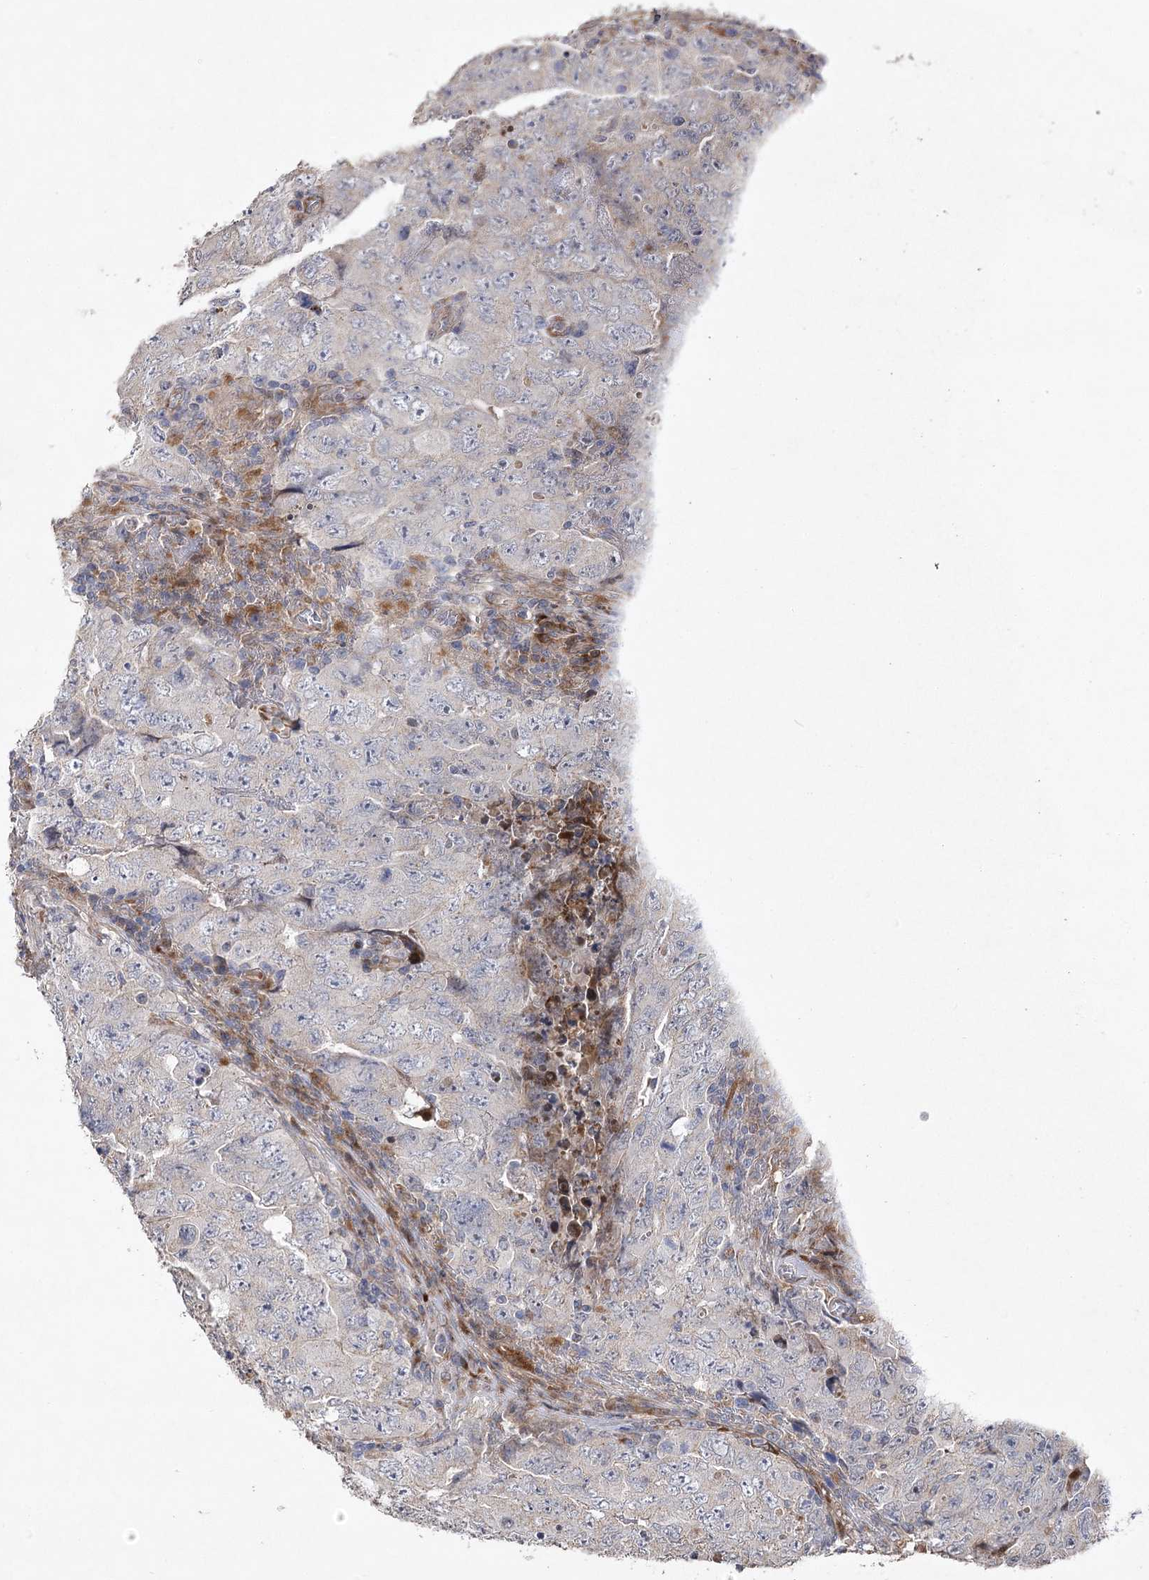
{"staining": {"intensity": "negative", "quantity": "none", "location": "none"}, "tissue": "testis cancer", "cell_type": "Tumor cells", "image_type": "cancer", "snomed": [{"axis": "morphology", "description": "Carcinoma, Embryonal, NOS"}, {"axis": "topography", "description": "Testis"}], "caption": "Micrograph shows no protein positivity in tumor cells of testis cancer (embryonal carcinoma) tissue.", "gene": "OBSL1", "patient": {"sex": "male", "age": 26}}